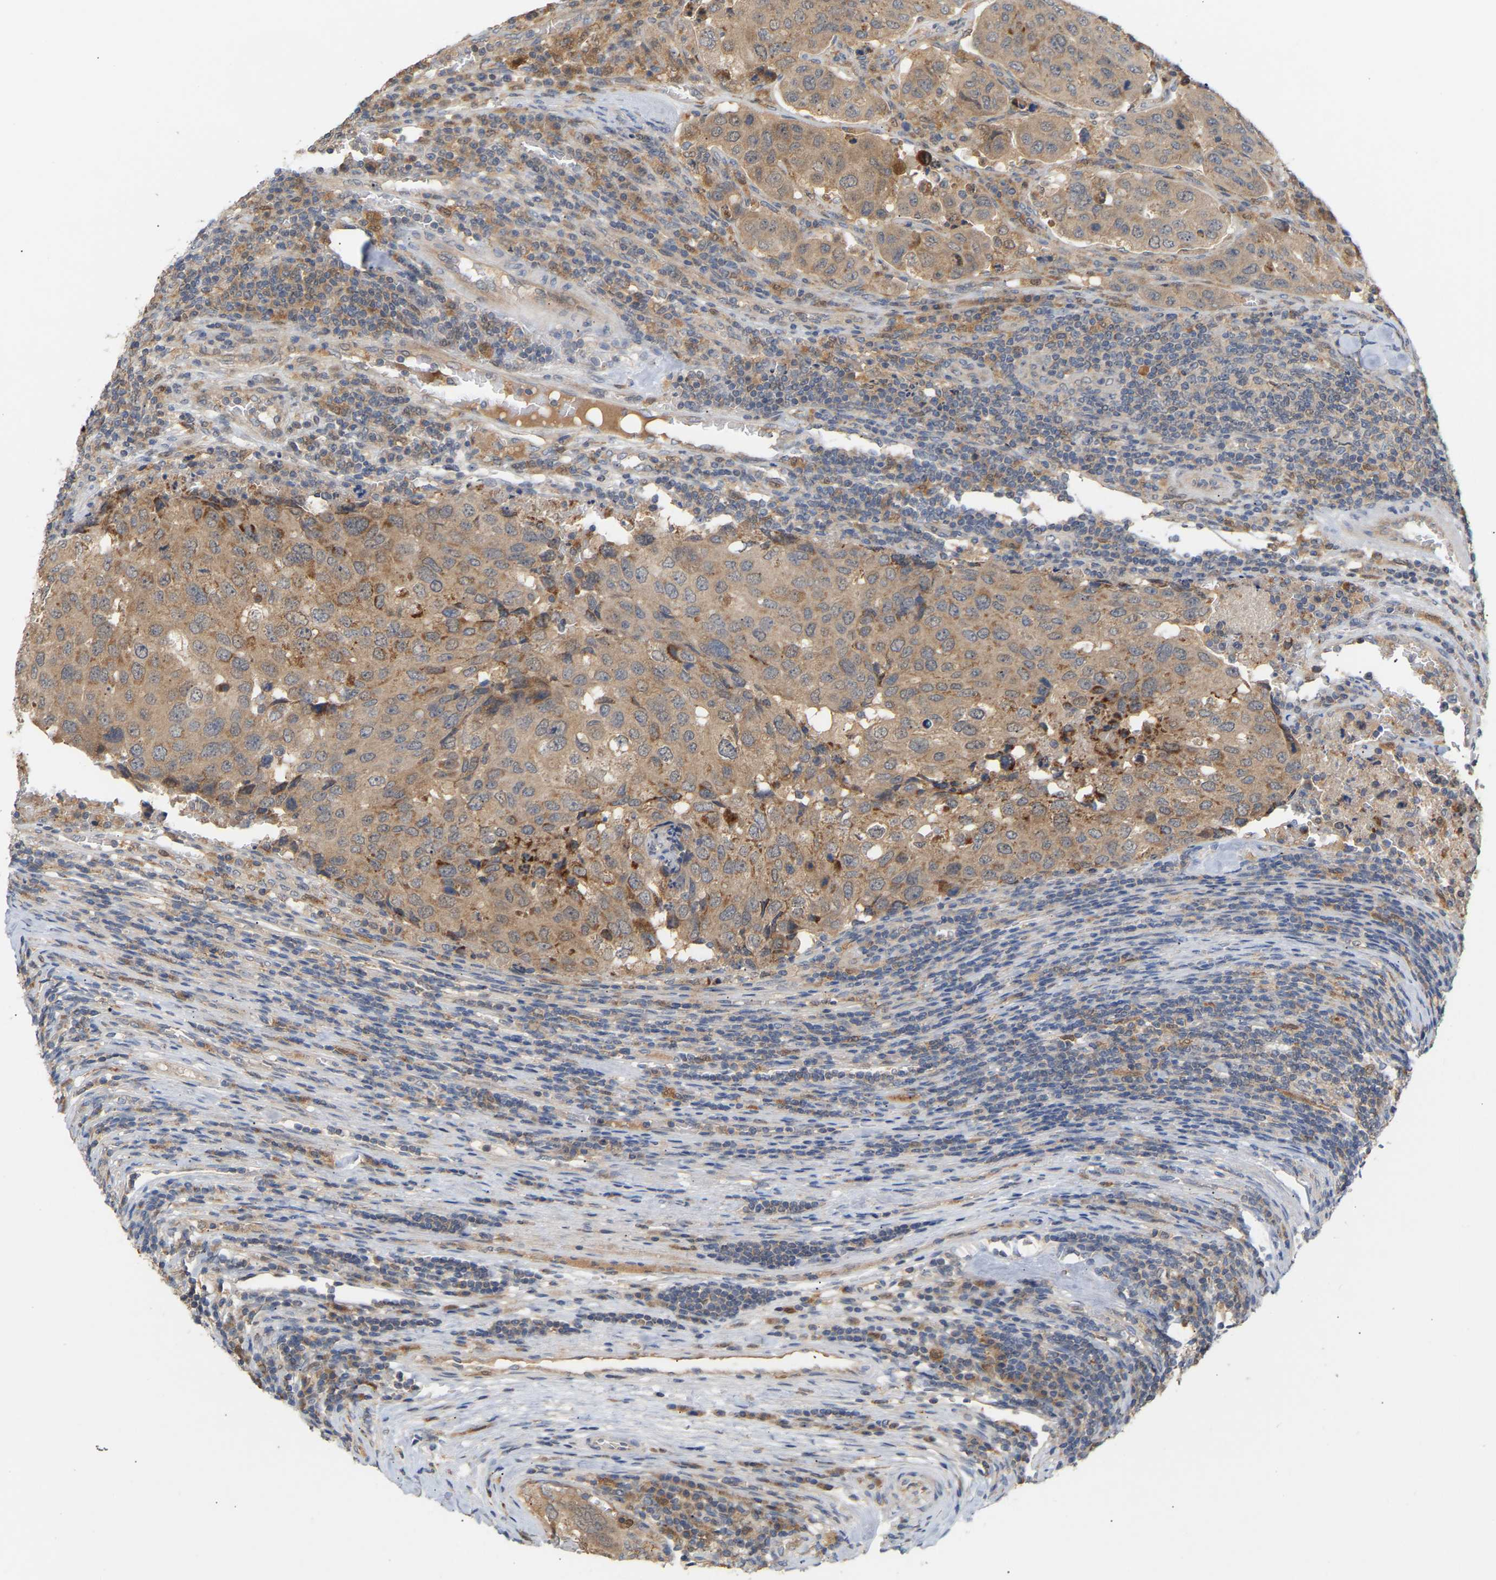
{"staining": {"intensity": "weak", "quantity": "25%-75%", "location": "cytoplasmic/membranous"}, "tissue": "urothelial cancer", "cell_type": "Tumor cells", "image_type": "cancer", "snomed": [{"axis": "morphology", "description": "Urothelial carcinoma, High grade"}, {"axis": "topography", "description": "Lymph node"}, {"axis": "topography", "description": "Urinary bladder"}], "caption": "Human urothelial cancer stained with a brown dye shows weak cytoplasmic/membranous positive staining in approximately 25%-75% of tumor cells.", "gene": "TPMT", "patient": {"sex": "male", "age": 51}}